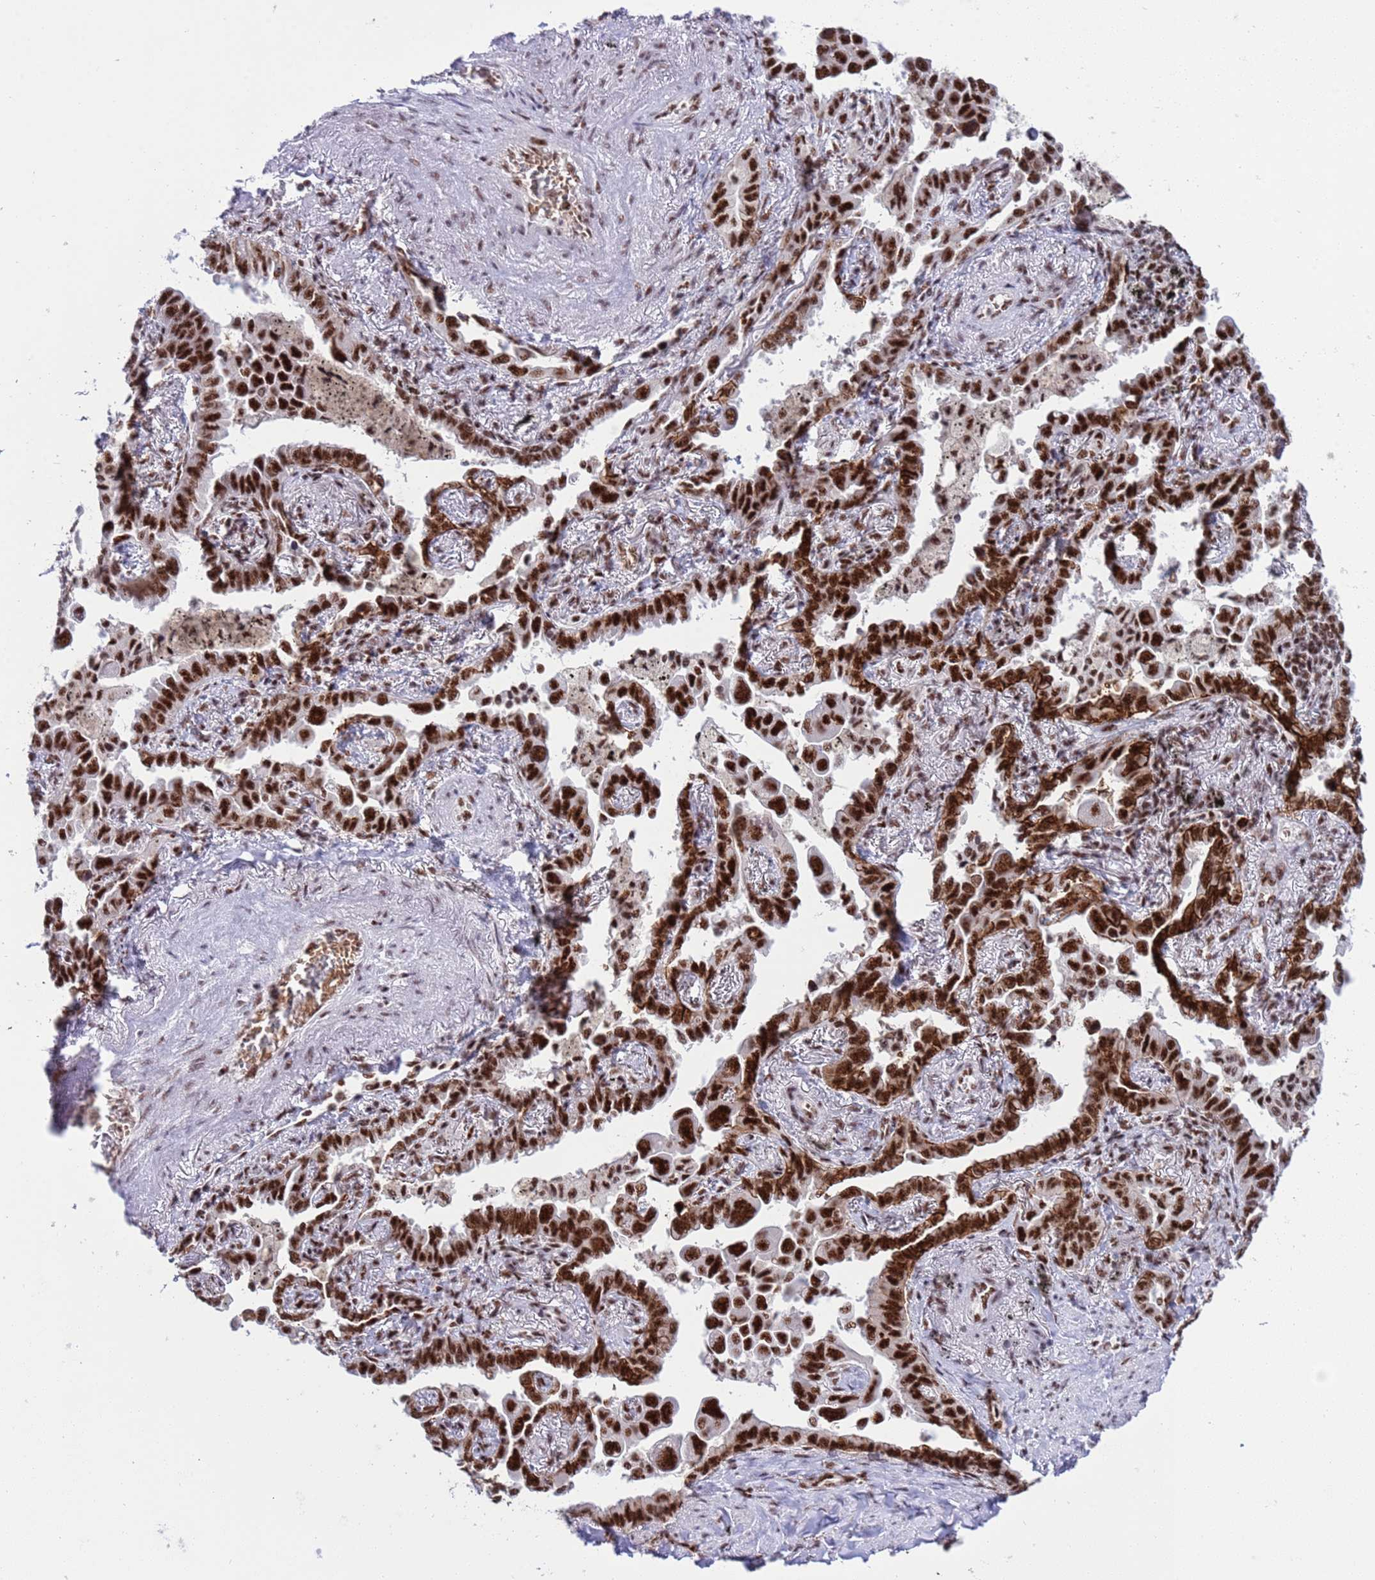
{"staining": {"intensity": "strong", "quantity": ">75%", "location": "nuclear"}, "tissue": "lung cancer", "cell_type": "Tumor cells", "image_type": "cancer", "snomed": [{"axis": "morphology", "description": "Adenocarcinoma, NOS"}, {"axis": "topography", "description": "Lung"}], "caption": "The immunohistochemical stain highlights strong nuclear staining in tumor cells of lung cancer (adenocarcinoma) tissue. The protein is shown in brown color, while the nuclei are stained blue.", "gene": "THOC2", "patient": {"sex": "male", "age": 67}}